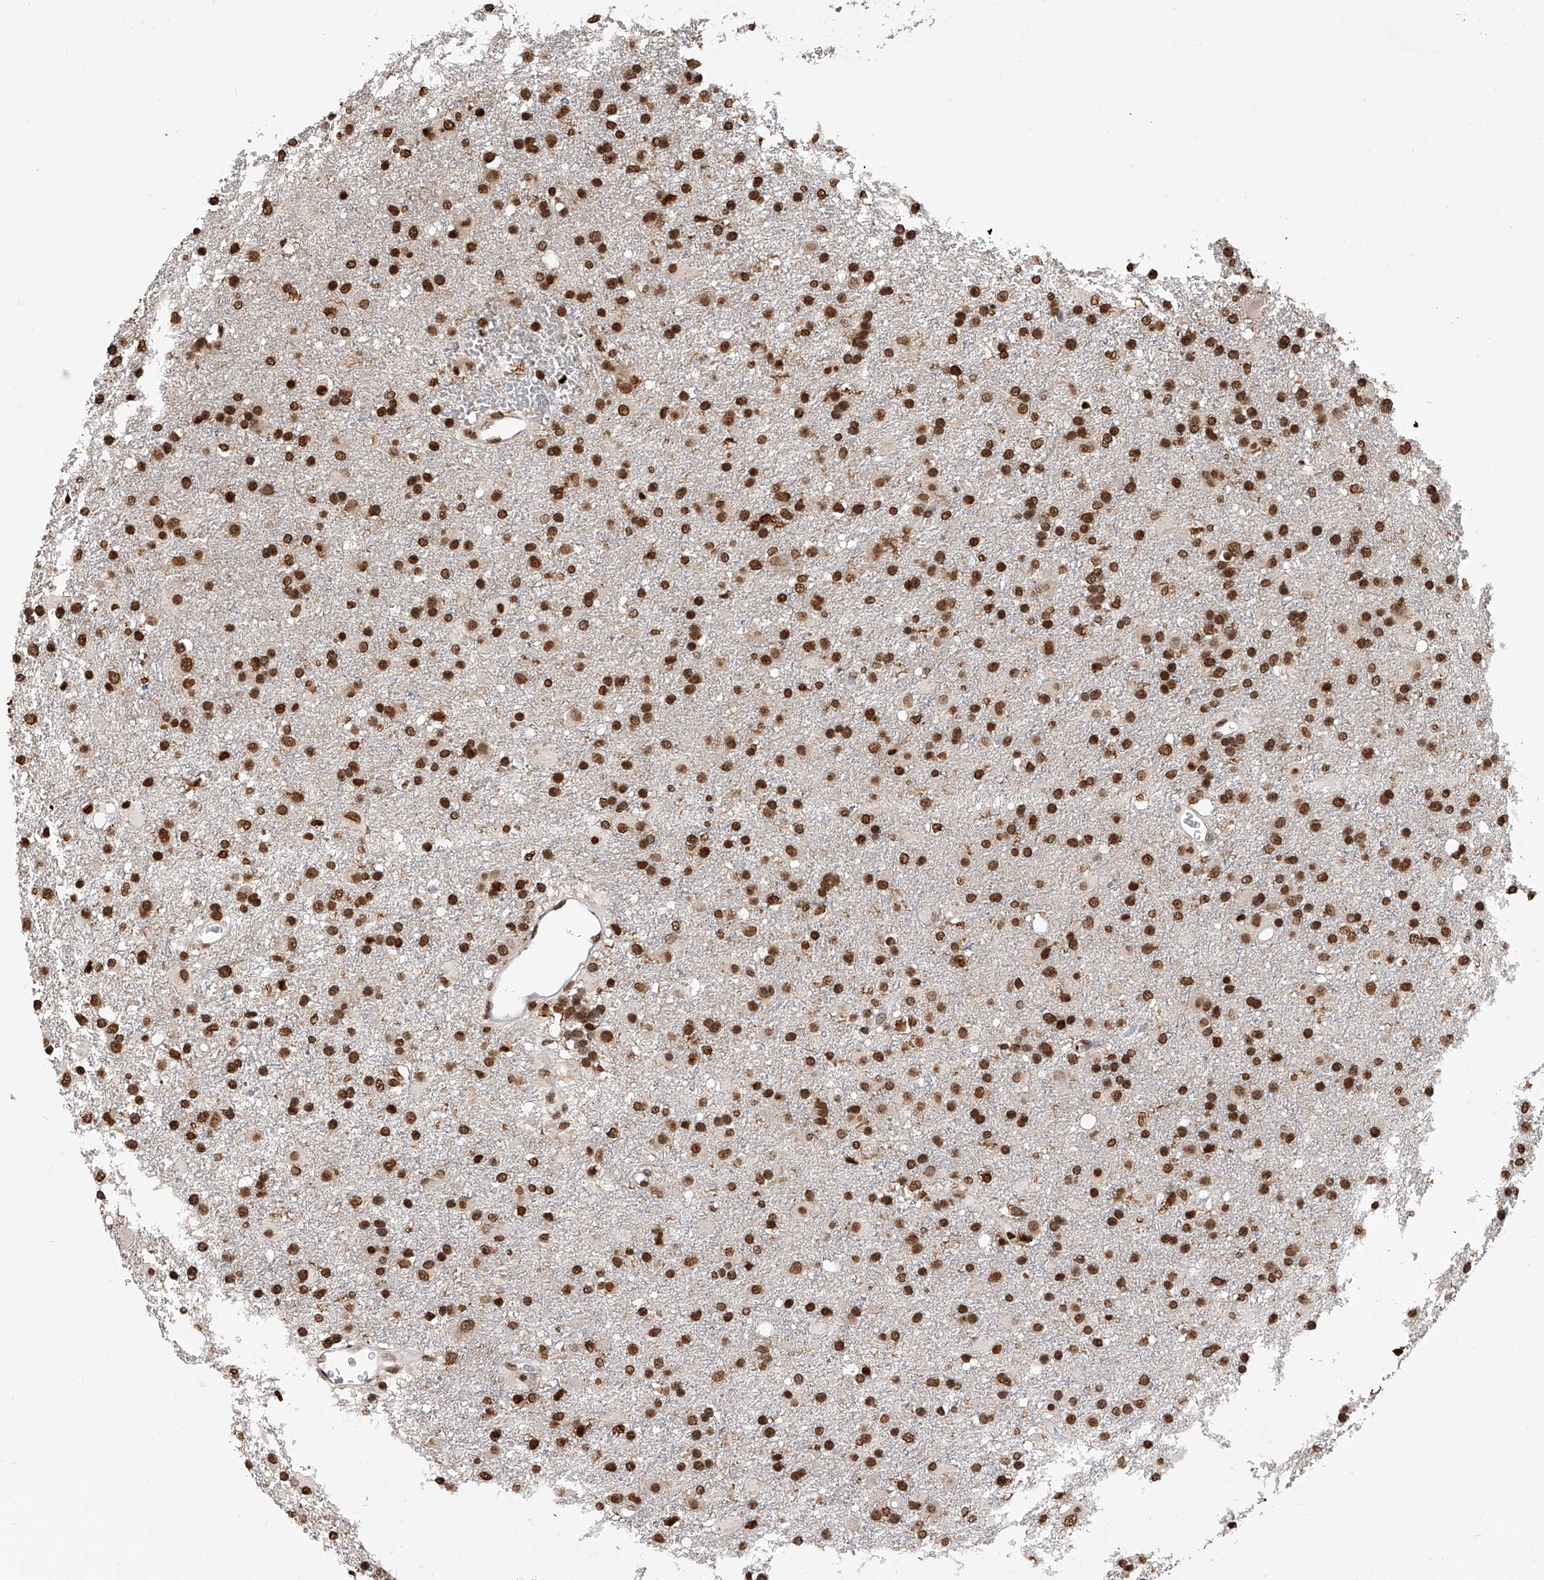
{"staining": {"intensity": "strong", "quantity": ">75%", "location": "nuclear"}, "tissue": "glioma", "cell_type": "Tumor cells", "image_type": "cancer", "snomed": [{"axis": "morphology", "description": "Glioma, malignant, Low grade"}, {"axis": "topography", "description": "Brain"}], "caption": "IHC (DAB) staining of glioma exhibits strong nuclear protein staining in about >75% of tumor cells.", "gene": "CFAP410", "patient": {"sex": "male", "age": 65}}